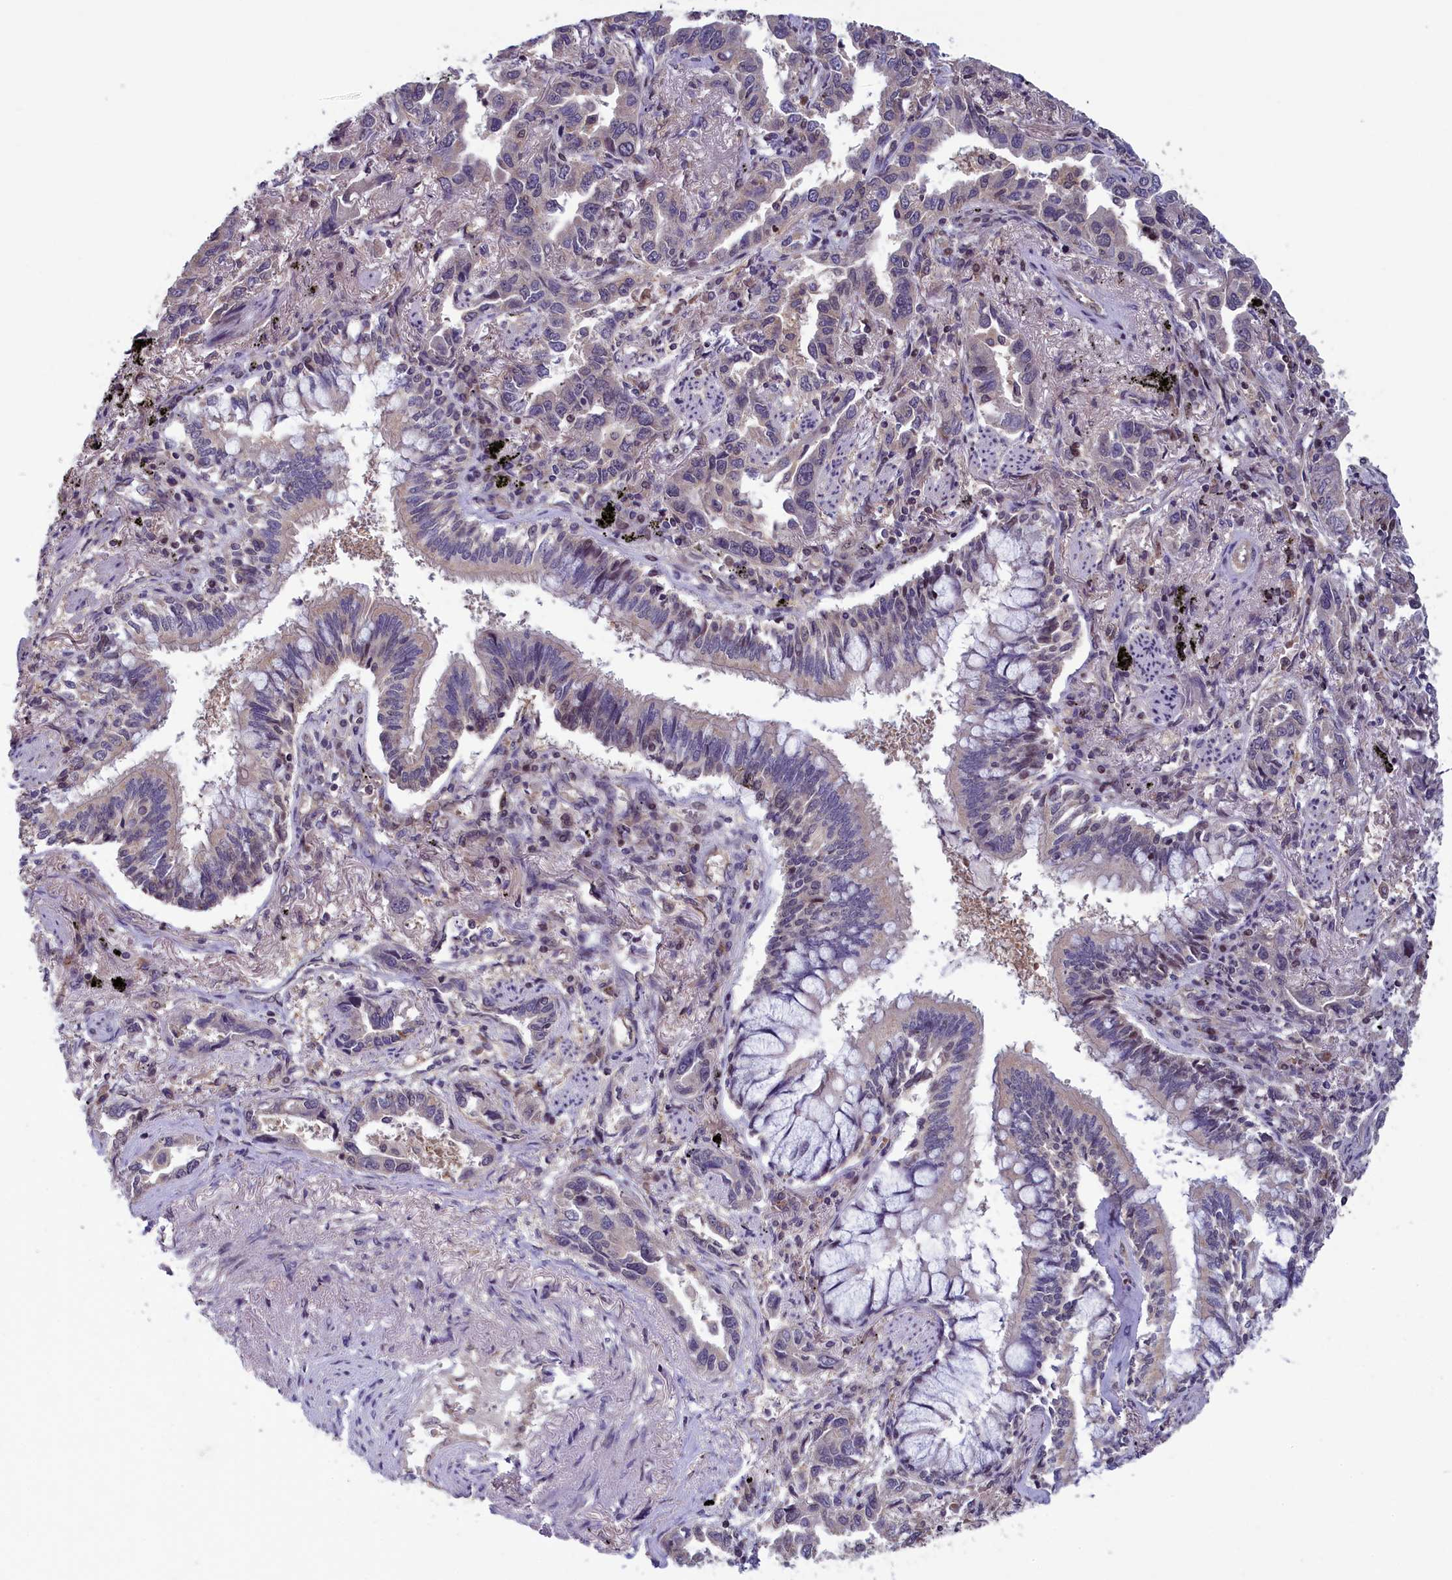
{"staining": {"intensity": "negative", "quantity": "none", "location": "none"}, "tissue": "lung cancer", "cell_type": "Tumor cells", "image_type": "cancer", "snomed": [{"axis": "morphology", "description": "Adenocarcinoma, NOS"}, {"axis": "topography", "description": "Lung"}], "caption": "Immunohistochemistry of adenocarcinoma (lung) shows no expression in tumor cells.", "gene": "NUBP1", "patient": {"sex": "male", "age": 67}}